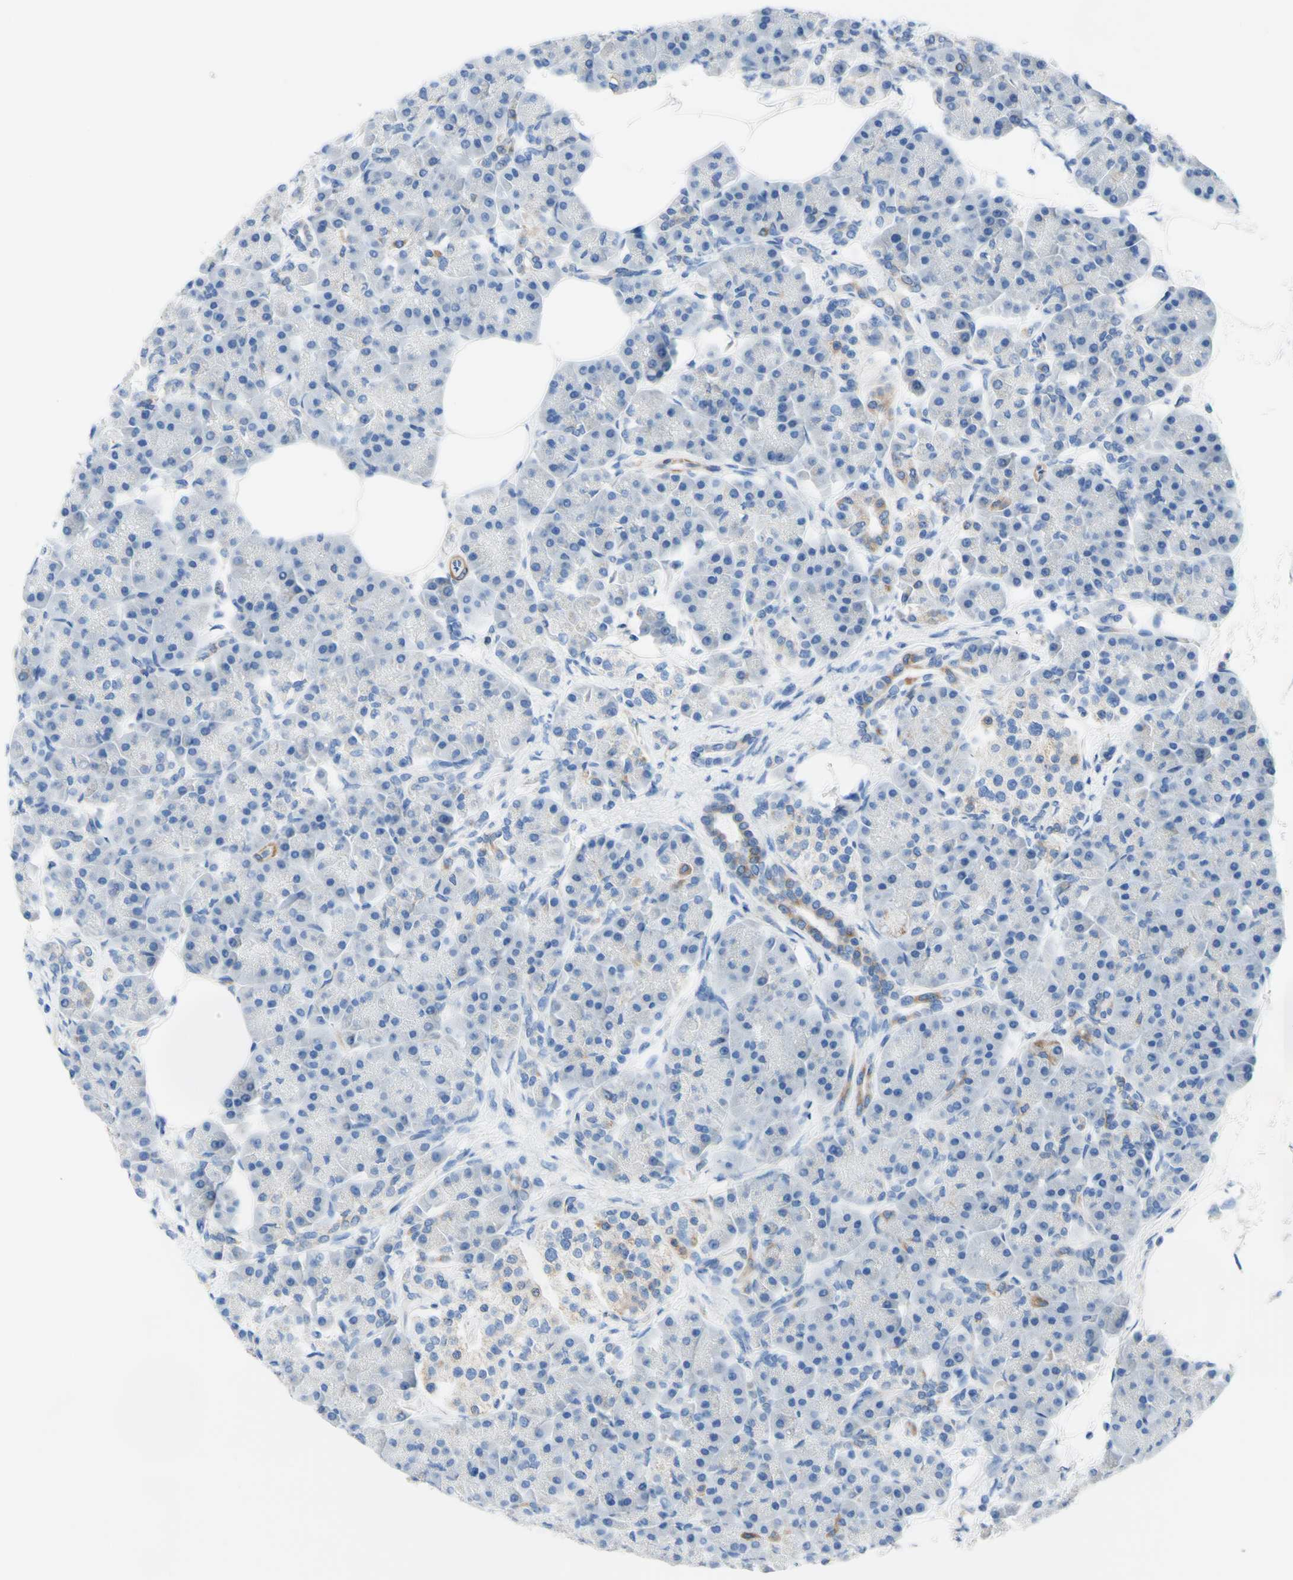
{"staining": {"intensity": "moderate", "quantity": "<25%", "location": "cytoplasmic/membranous"}, "tissue": "pancreas", "cell_type": "Exocrine glandular cells", "image_type": "normal", "snomed": [{"axis": "morphology", "description": "Normal tissue, NOS"}, {"axis": "topography", "description": "Pancreas"}], "caption": "Immunohistochemistry histopathology image of normal human pancreas stained for a protein (brown), which shows low levels of moderate cytoplasmic/membranous expression in approximately <25% of exocrine glandular cells.", "gene": "RETREG2", "patient": {"sex": "female", "age": 70}}